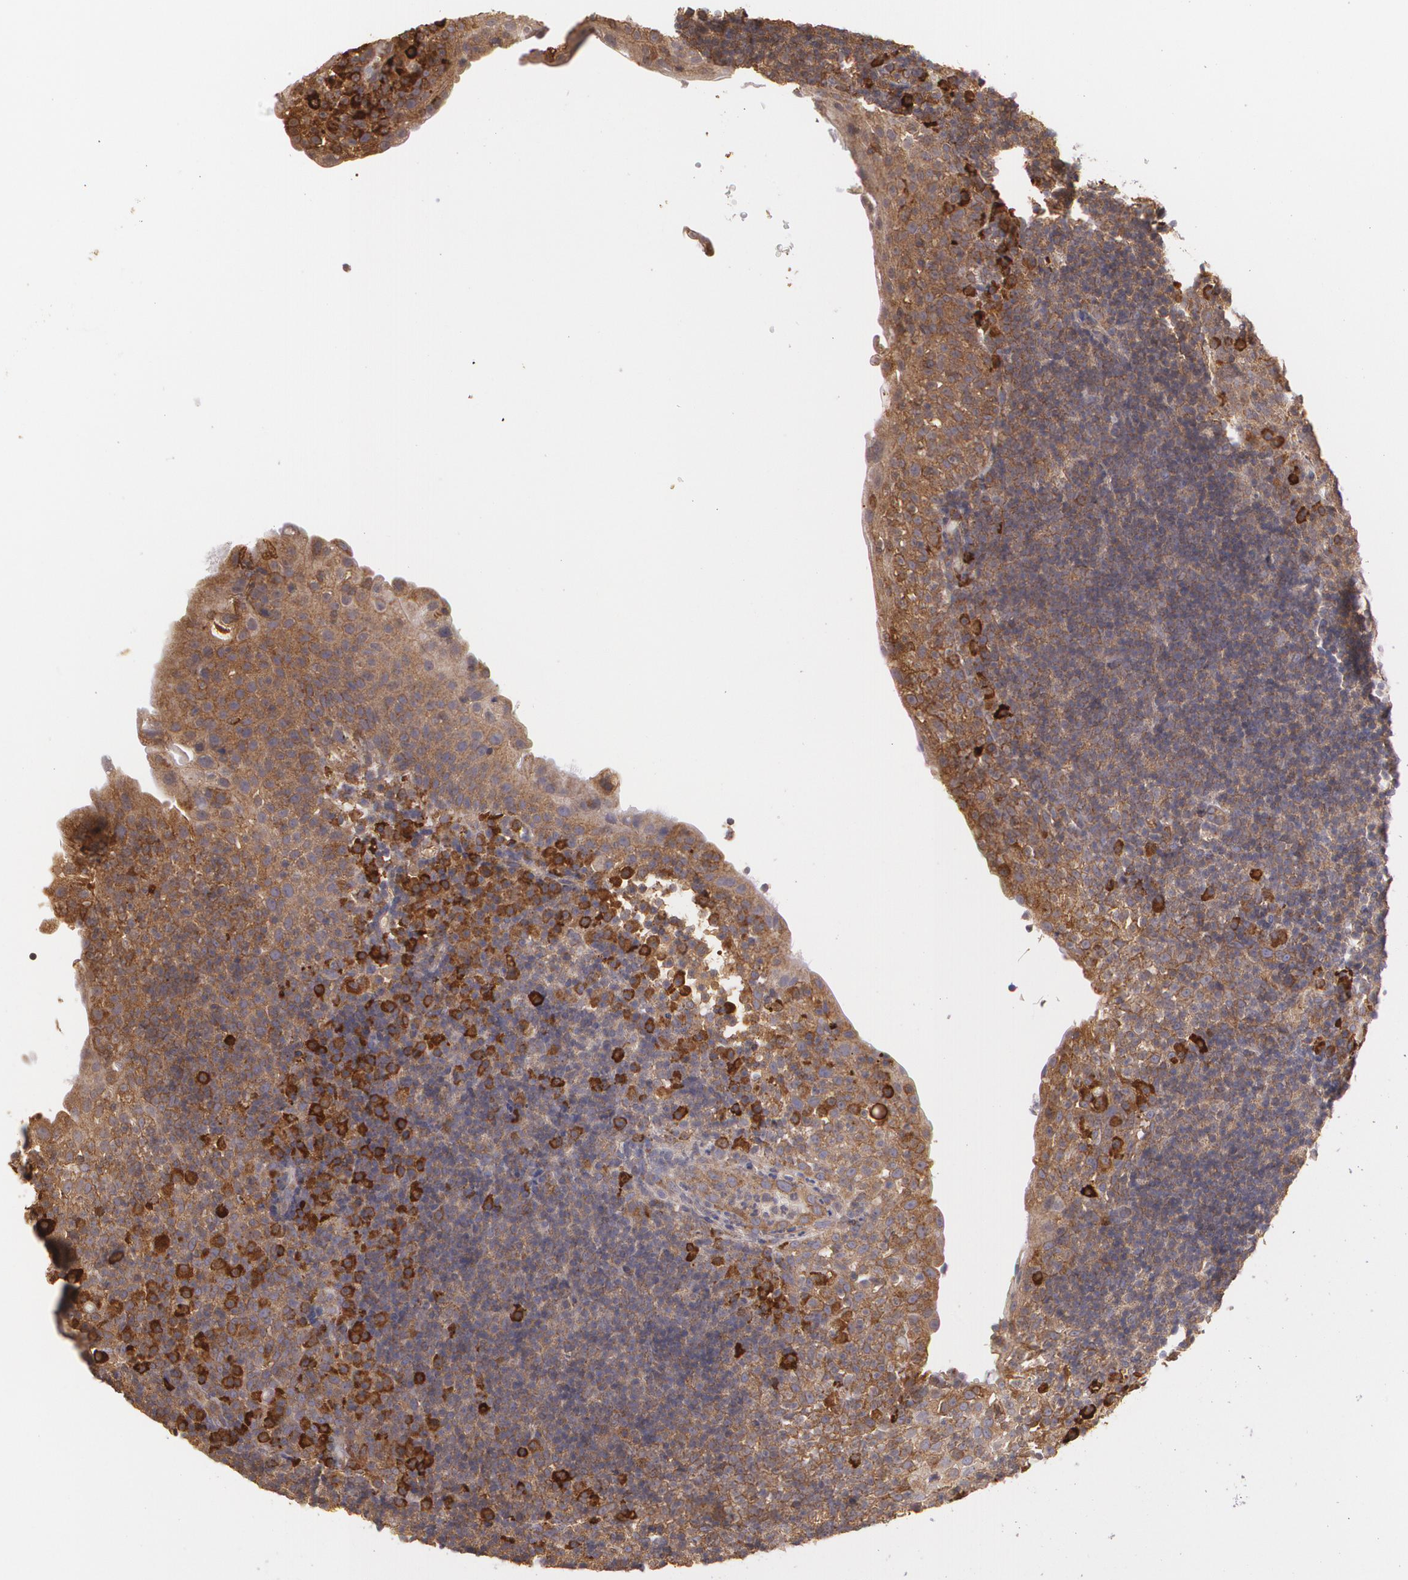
{"staining": {"intensity": "moderate", "quantity": ">75%", "location": "cytoplasmic/membranous"}, "tissue": "tonsil", "cell_type": "Germinal center cells", "image_type": "normal", "snomed": [{"axis": "morphology", "description": "Normal tissue, NOS"}, {"axis": "topography", "description": "Tonsil"}], "caption": "Tonsil was stained to show a protein in brown. There is medium levels of moderate cytoplasmic/membranous expression in about >75% of germinal center cells.", "gene": "ECE1", "patient": {"sex": "female", "age": 40}}